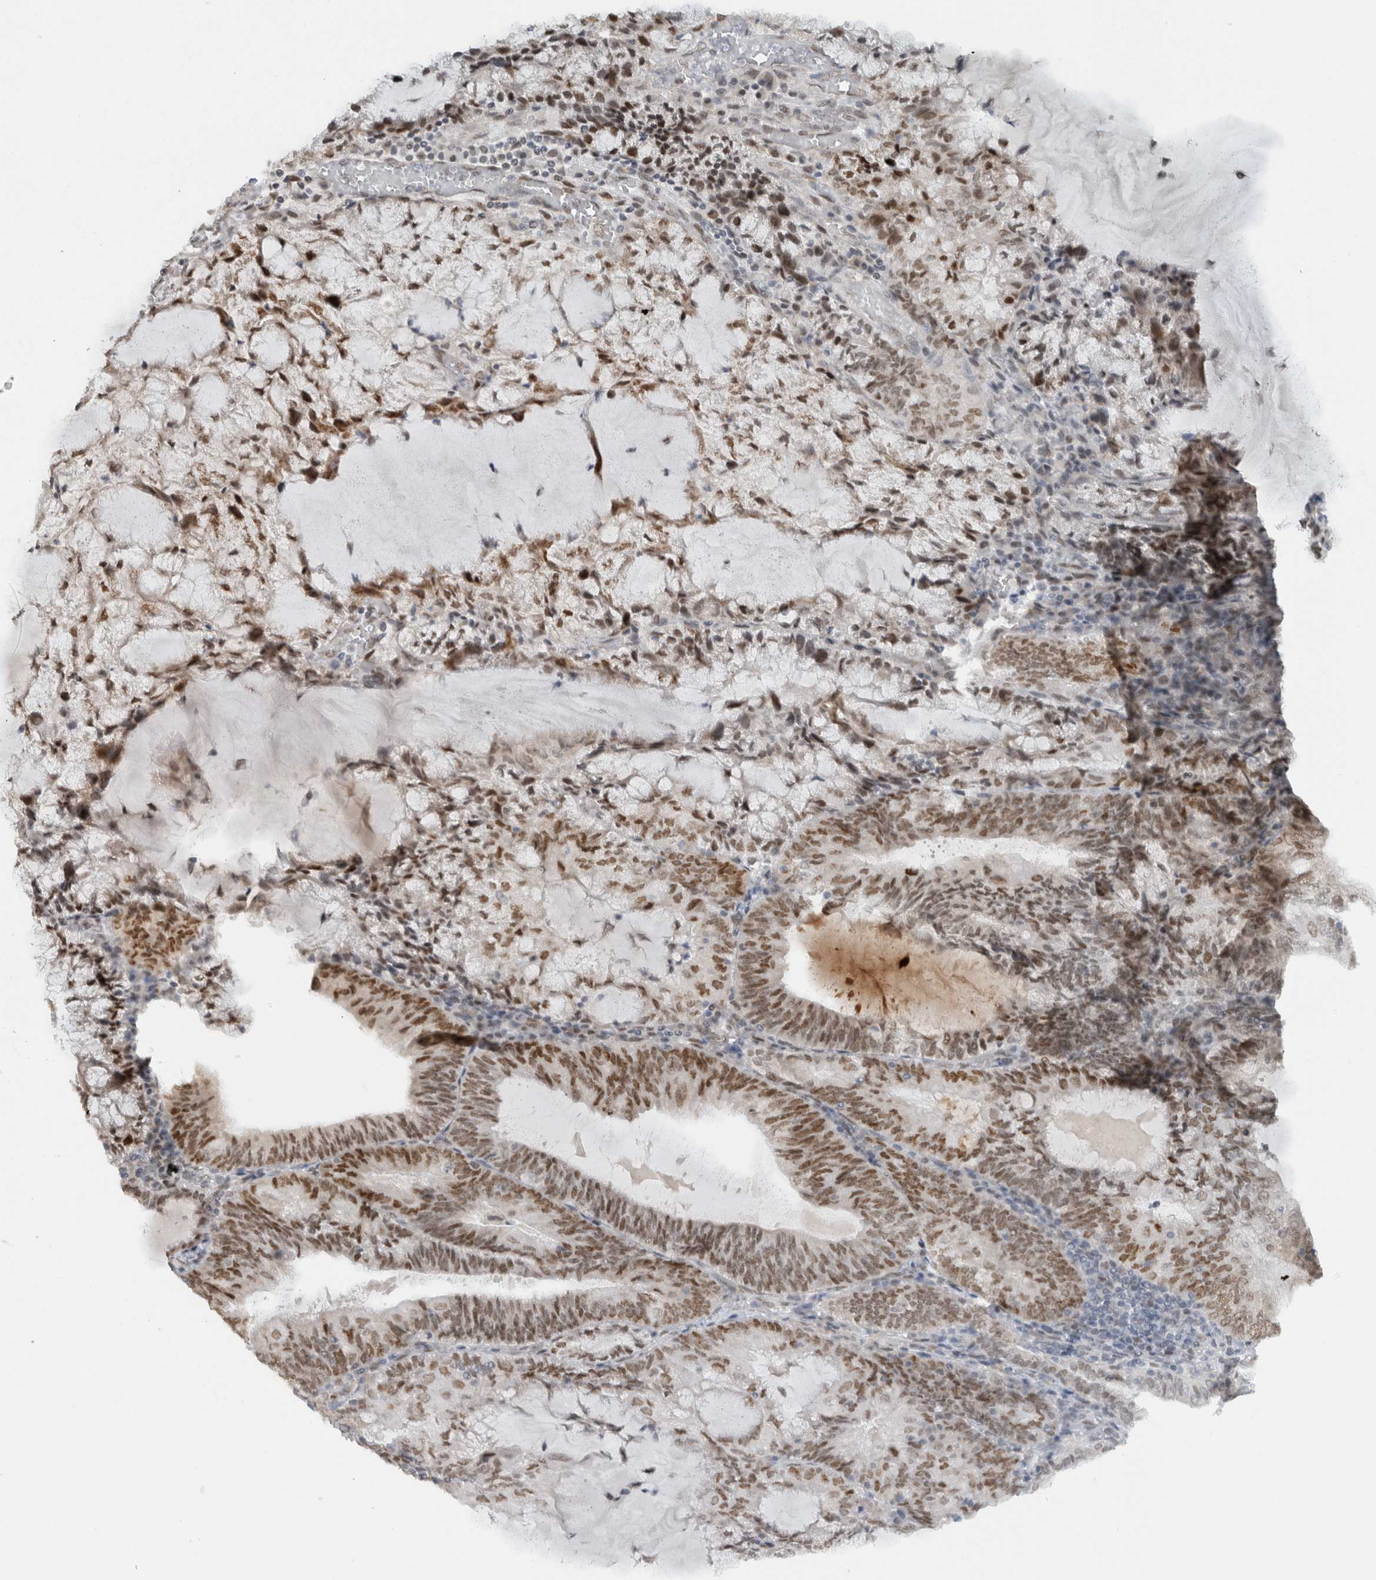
{"staining": {"intensity": "moderate", "quantity": ">75%", "location": "nuclear"}, "tissue": "endometrial cancer", "cell_type": "Tumor cells", "image_type": "cancer", "snomed": [{"axis": "morphology", "description": "Adenocarcinoma, NOS"}, {"axis": "topography", "description": "Endometrium"}], "caption": "Endometrial cancer stained for a protein (brown) shows moderate nuclear positive expression in approximately >75% of tumor cells.", "gene": "HNRNPR", "patient": {"sex": "female", "age": 81}}